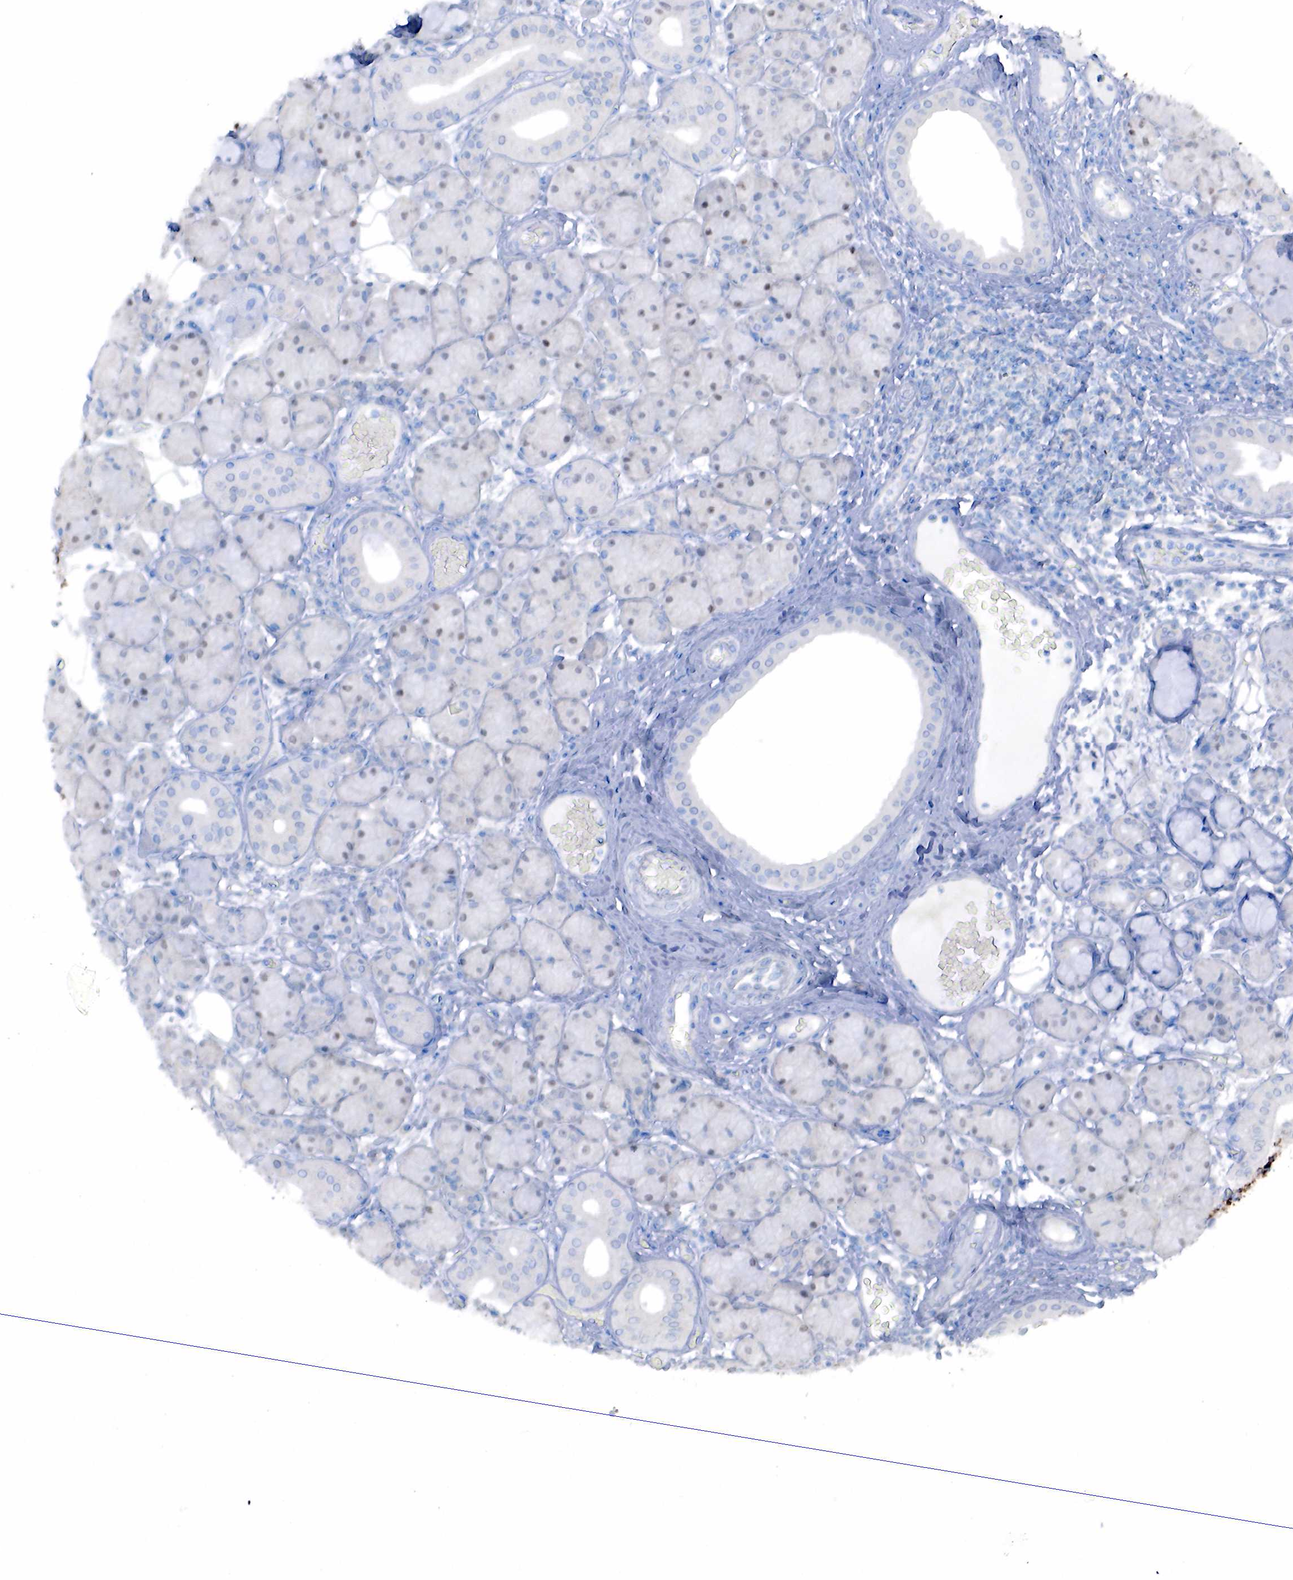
{"staining": {"intensity": "moderate", "quantity": "<25%", "location": "nuclear"}, "tissue": "salivary gland", "cell_type": "Glandular cells", "image_type": "normal", "snomed": [{"axis": "morphology", "description": "Normal tissue, NOS"}, {"axis": "topography", "description": "Salivary gland"}], "caption": "High-magnification brightfield microscopy of benign salivary gland stained with DAB (brown) and counterstained with hematoxylin (blue). glandular cells exhibit moderate nuclear positivity is identified in about<25% of cells.", "gene": "PGR", "patient": {"sex": "male", "age": 54}}